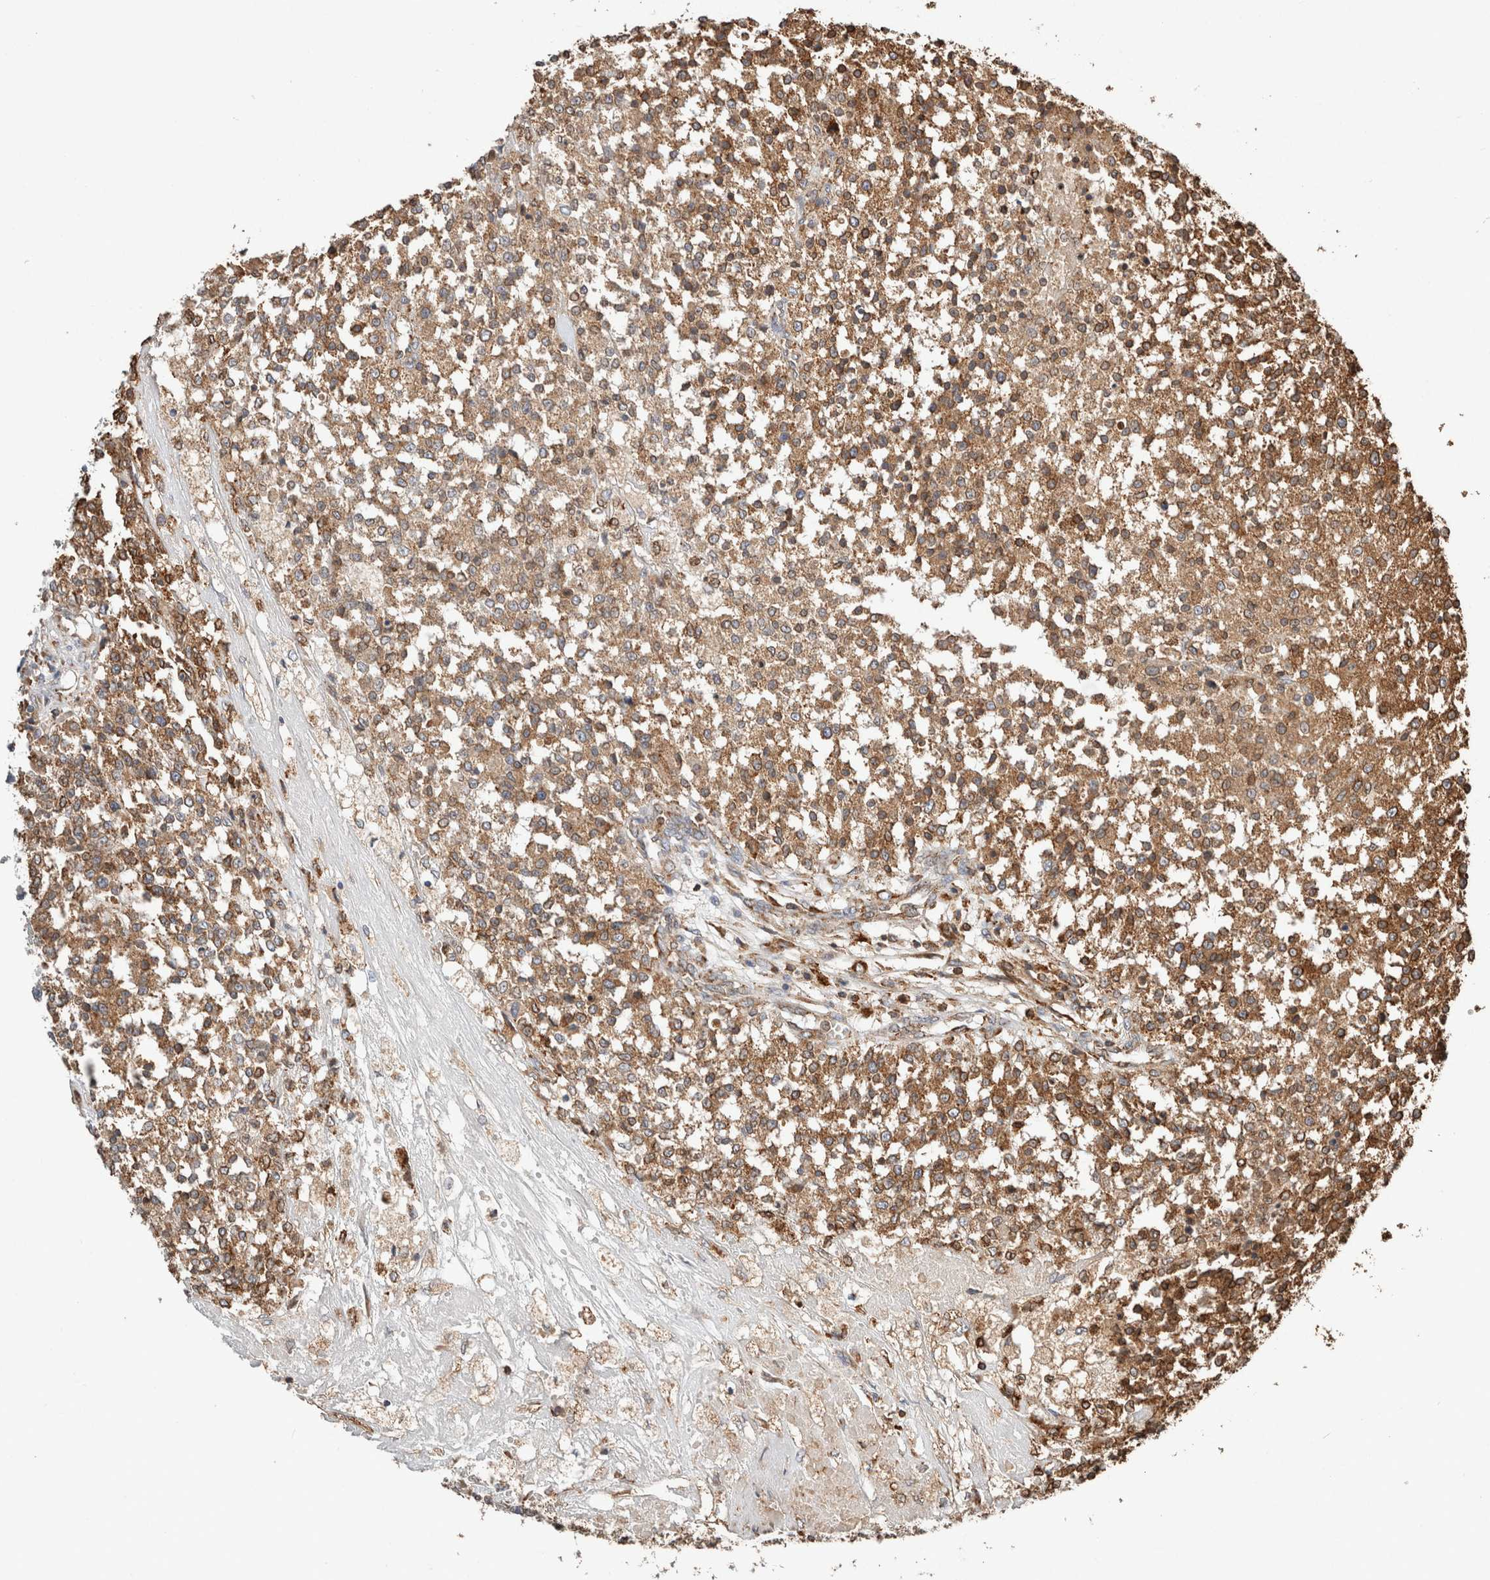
{"staining": {"intensity": "moderate", "quantity": ">75%", "location": "cytoplasmic/membranous"}, "tissue": "testis cancer", "cell_type": "Tumor cells", "image_type": "cancer", "snomed": [{"axis": "morphology", "description": "Seminoma, NOS"}, {"axis": "topography", "description": "Testis"}], "caption": "IHC staining of testis seminoma, which shows medium levels of moderate cytoplasmic/membranous expression in approximately >75% of tumor cells indicating moderate cytoplasmic/membranous protein positivity. The staining was performed using DAB (3,3'-diaminobenzidine) (brown) for protein detection and nuclei were counterstained in hematoxylin (blue).", "gene": "ERAP2", "patient": {"sex": "male", "age": 59}}